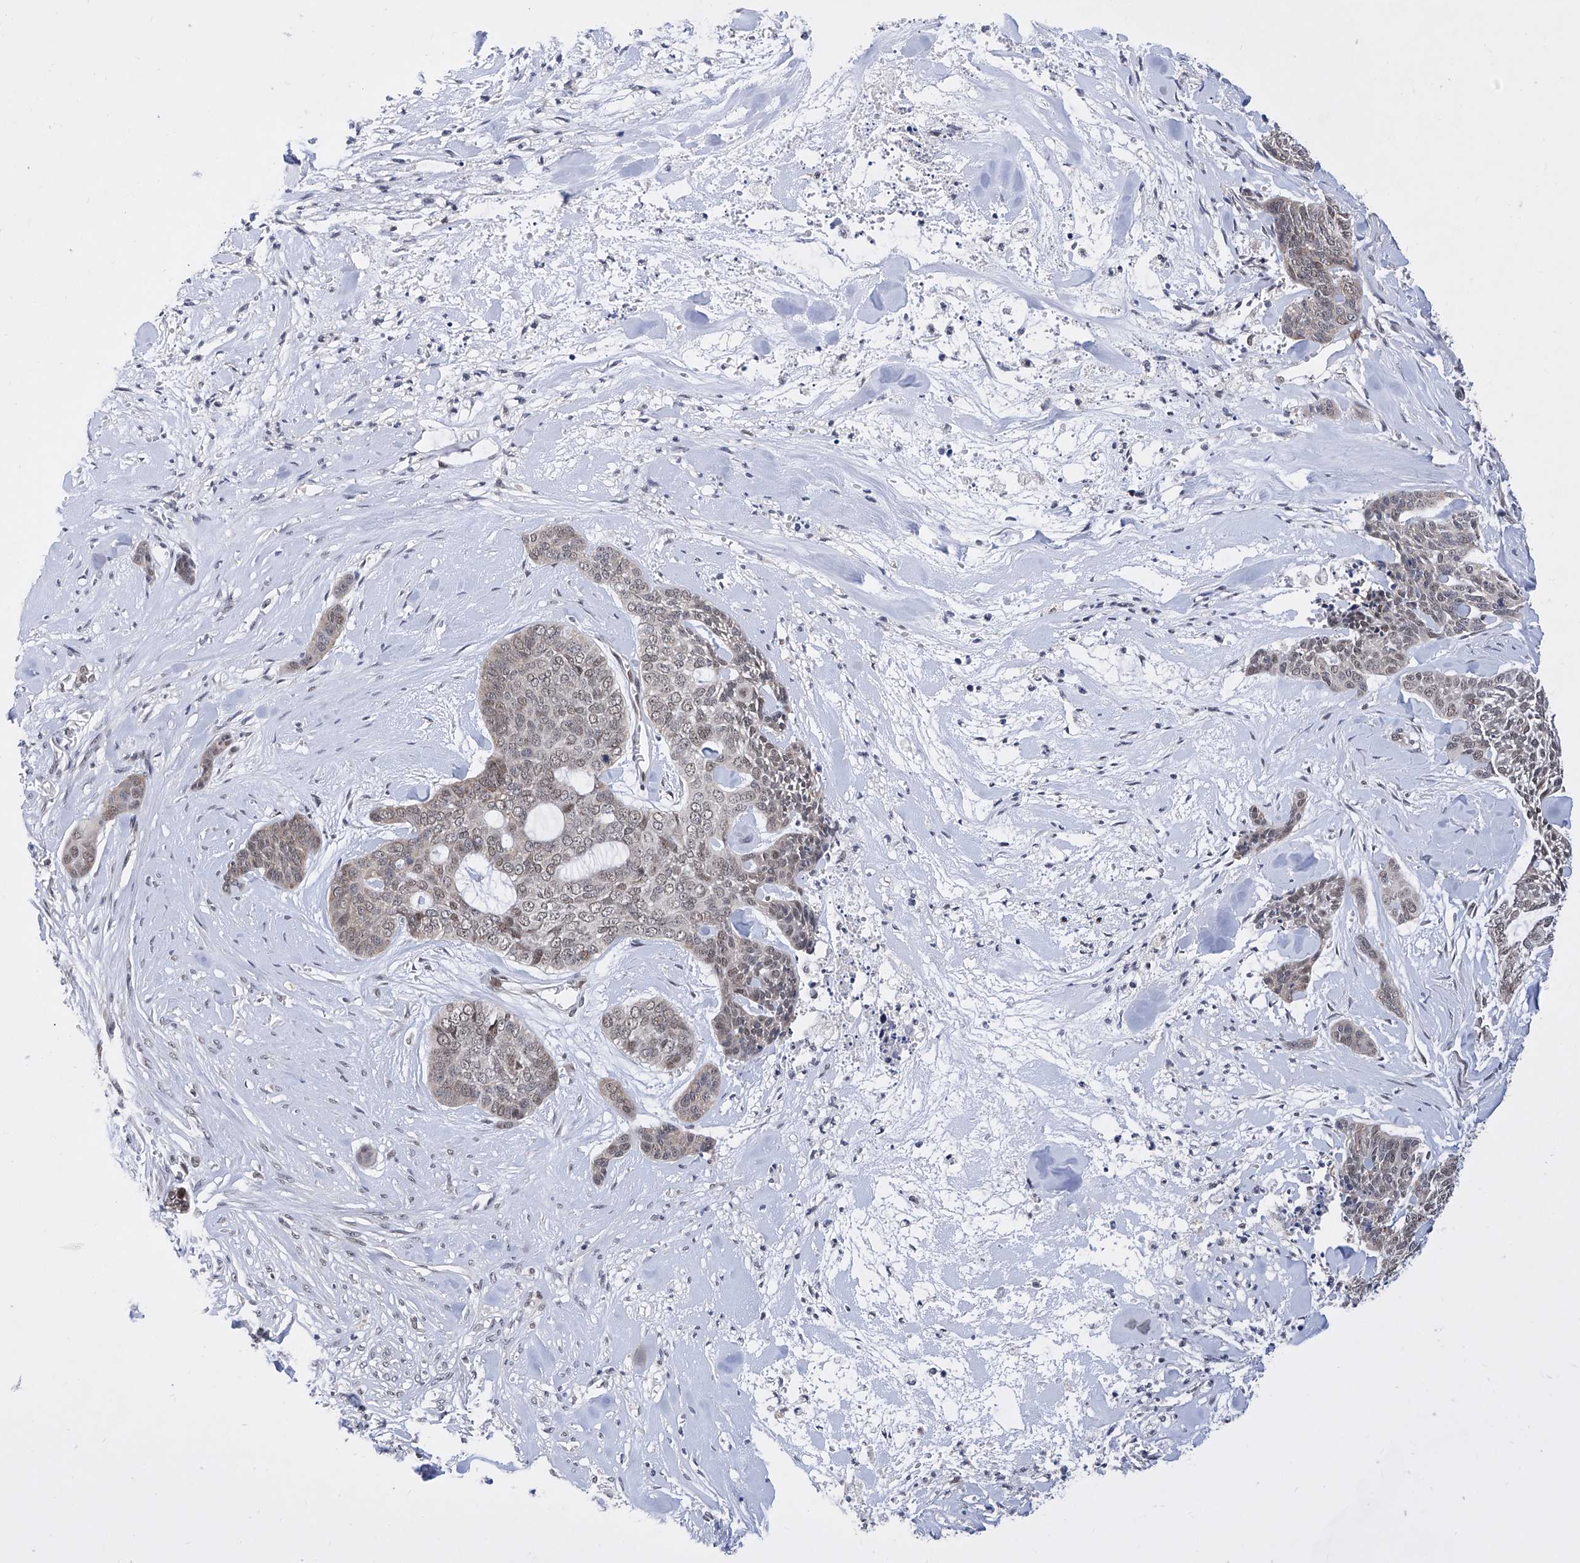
{"staining": {"intensity": "weak", "quantity": ">75%", "location": "nuclear"}, "tissue": "skin cancer", "cell_type": "Tumor cells", "image_type": "cancer", "snomed": [{"axis": "morphology", "description": "Basal cell carcinoma"}, {"axis": "topography", "description": "Skin"}], "caption": "DAB (3,3'-diaminobenzidine) immunohistochemical staining of skin cancer reveals weak nuclear protein staining in approximately >75% of tumor cells.", "gene": "RAD54L", "patient": {"sex": "female", "age": 64}}